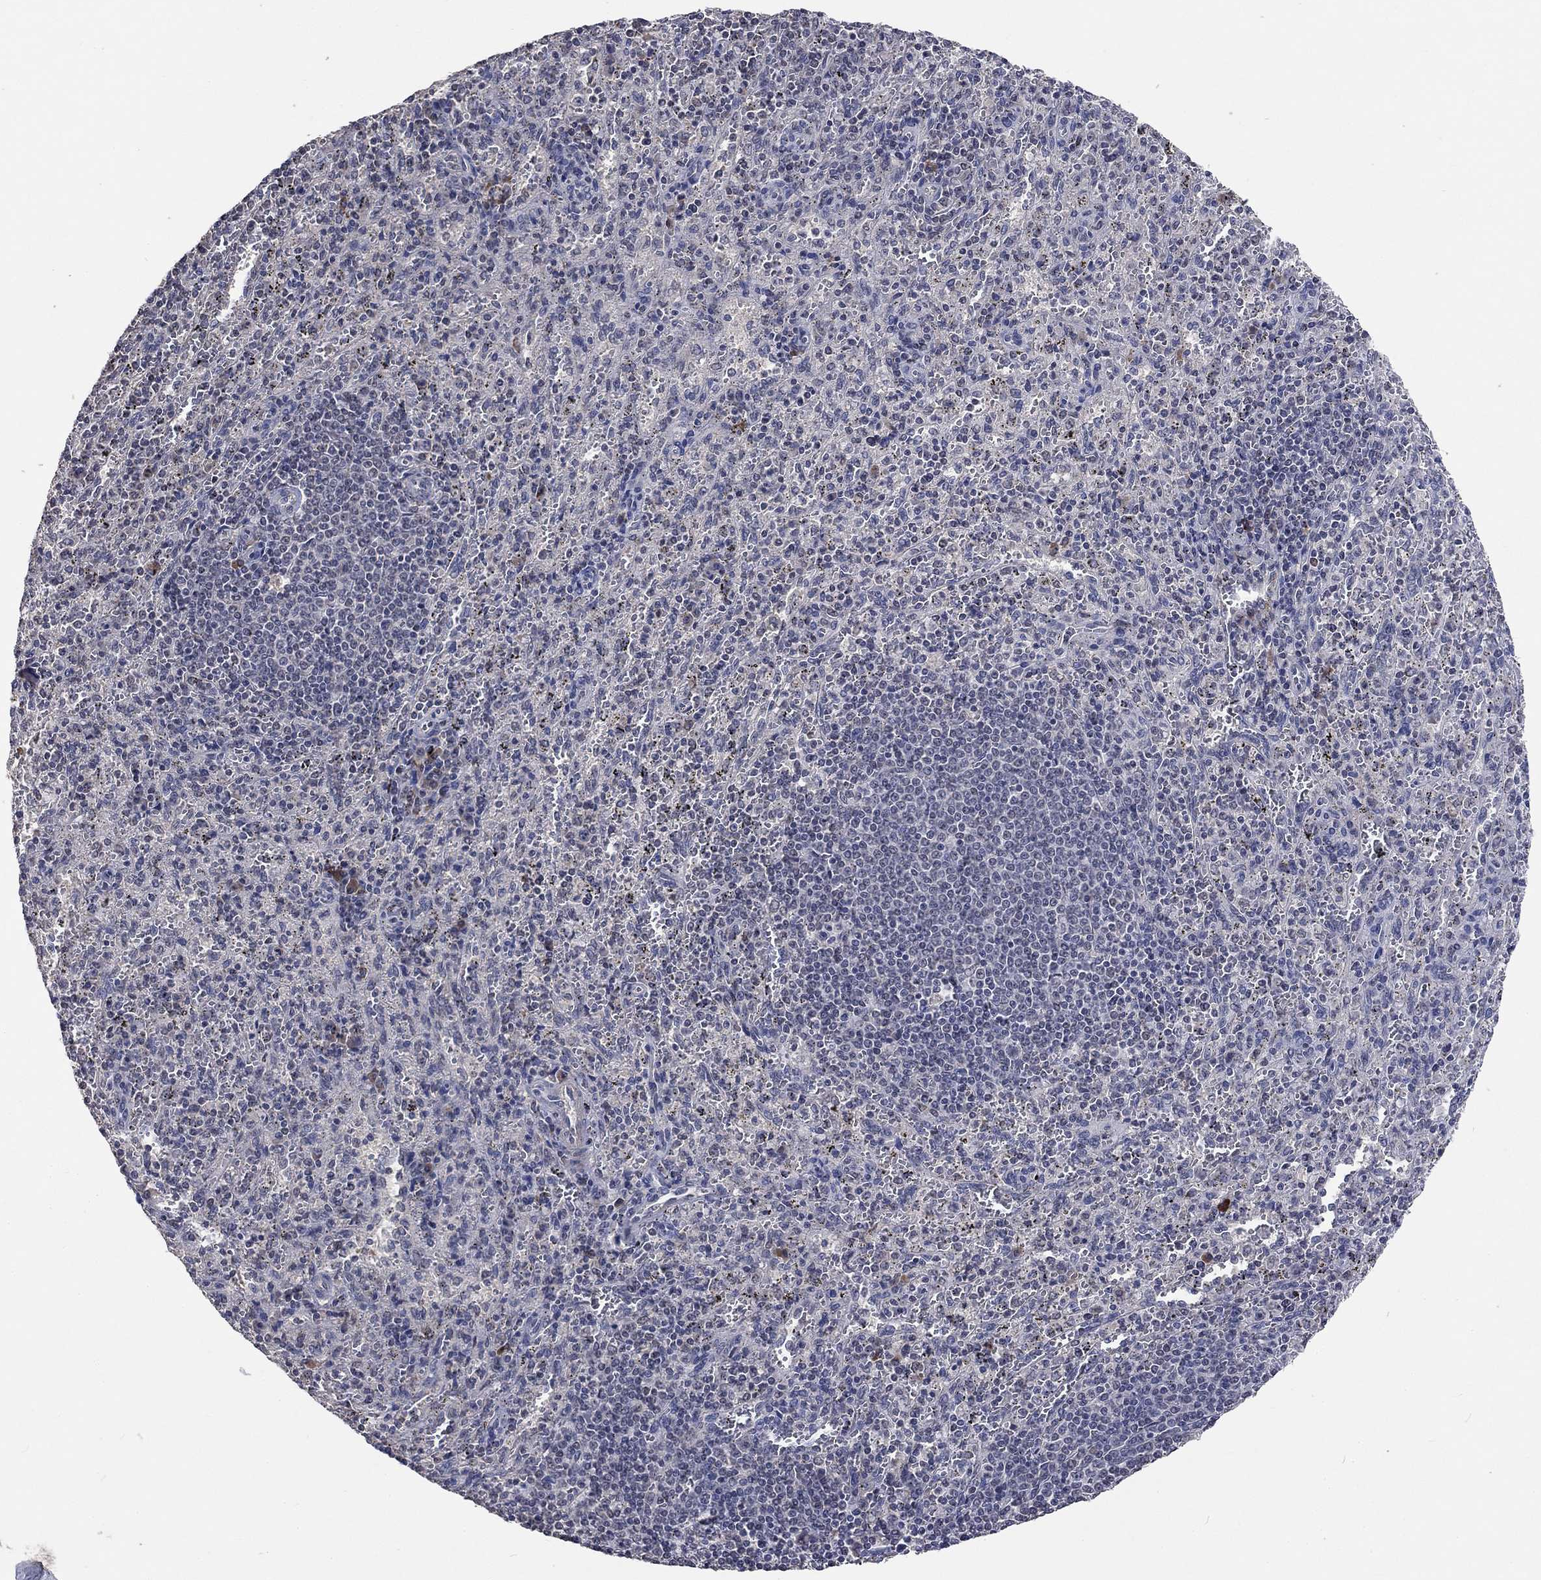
{"staining": {"intensity": "negative", "quantity": "none", "location": "none"}, "tissue": "spleen", "cell_type": "Cells in red pulp", "image_type": "normal", "snomed": [{"axis": "morphology", "description": "Normal tissue, NOS"}, {"axis": "topography", "description": "Spleen"}], "caption": "Immunohistochemical staining of benign spleen shows no significant expression in cells in red pulp.", "gene": "ZBTB18", "patient": {"sex": "male", "age": 57}}